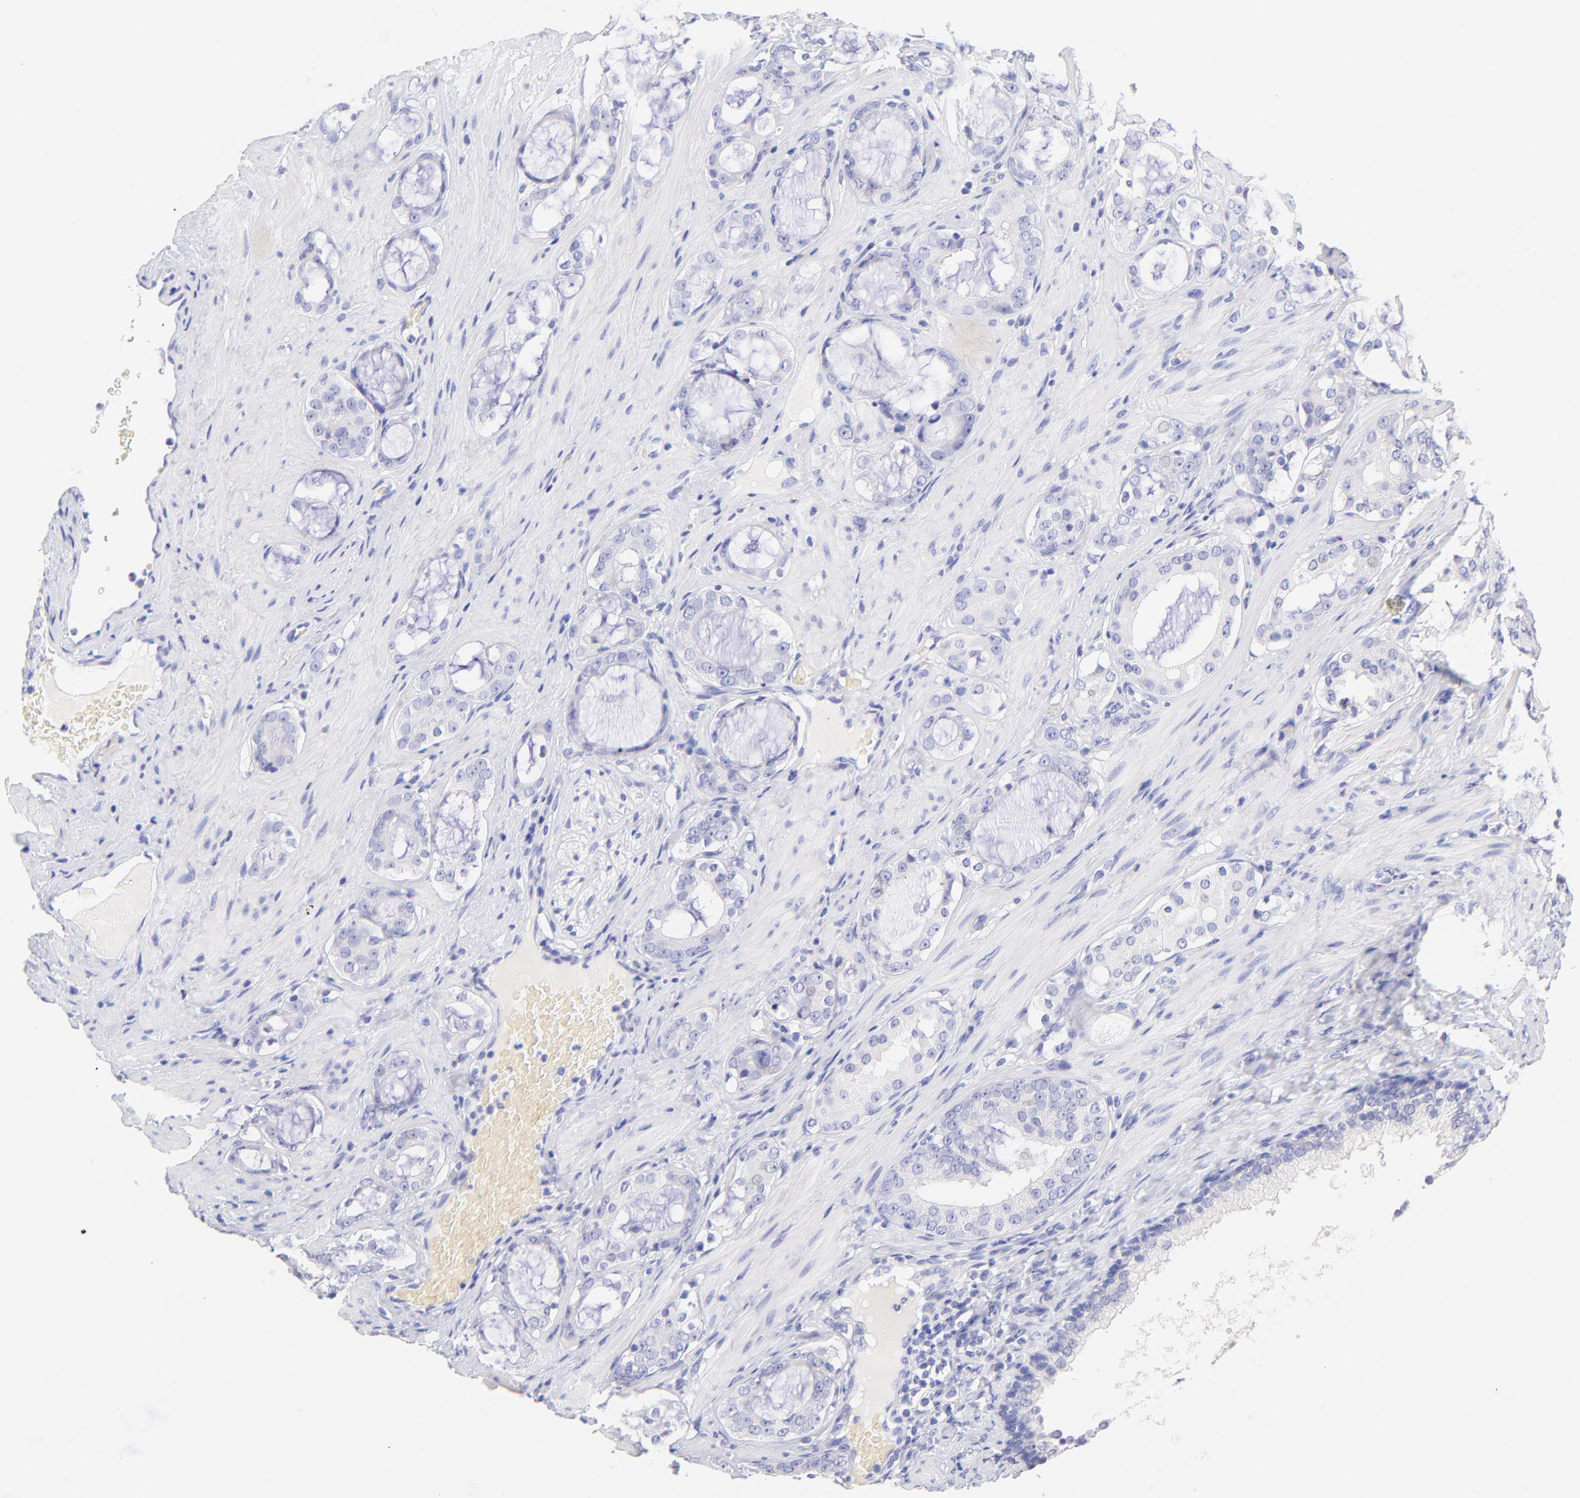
{"staining": {"intensity": "negative", "quantity": "none", "location": "none"}, "tissue": "prostate cancer", "cell_type": "Tumor cells", "image_type": "cancer", "snomed": [{"axis": "morphology", "description": "Adenocarcinoma, Medium grade"}, {"axis": "topography", "description": "Prostate"}], "caption": "An immunohistochemistry image of adenocarcinoma (medium-grade) (prostate) is shown. There is no staining in tumor cells of adenocarcinoma (medium-grade) (prostate).", "gene": "FRMPD3", "patient": {"sex": "male", "age": 73}}